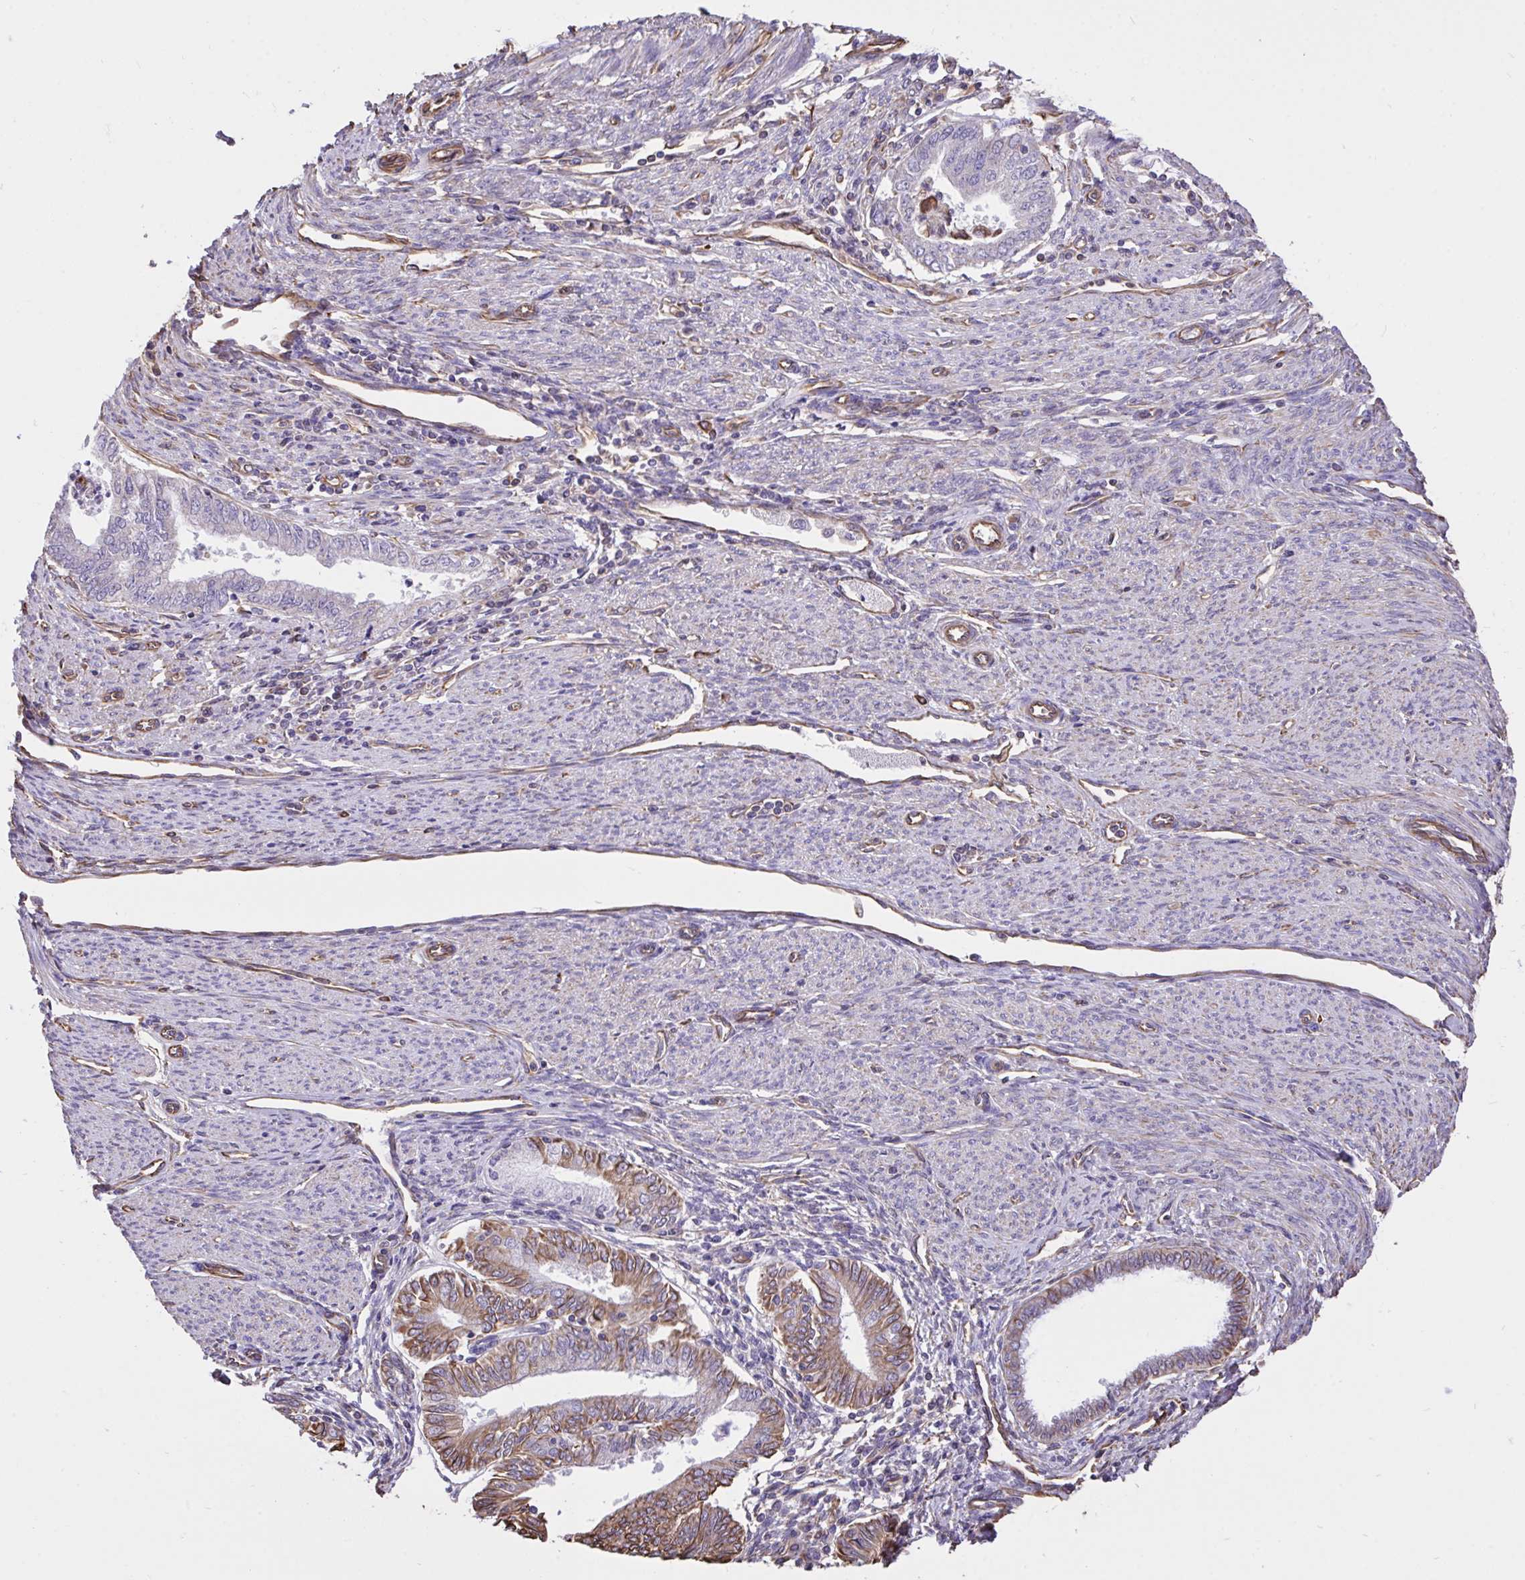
{"staining": {"intensity": "moderate", "quantity": "25%-75%", "location": "cytoplasmic/membranous"}, "tissue": "endometrial cancer", "cell_type": "Tumor cells", "image_type": "cancer", "snomed": [{"axis": "morphology", "description": "Adenocarcinoma, NOS"}, {"axis": "topography", "description": "Endometrium"}], "caption": "Brown immunohistochemical staining in human endometrial adenocarcinoma reveals moderate cytoplasmic/membranous expression in about 25%-75% of tumor cells.", "gene": "RNF103", "patient": {"sex": "female", "age": 79}}